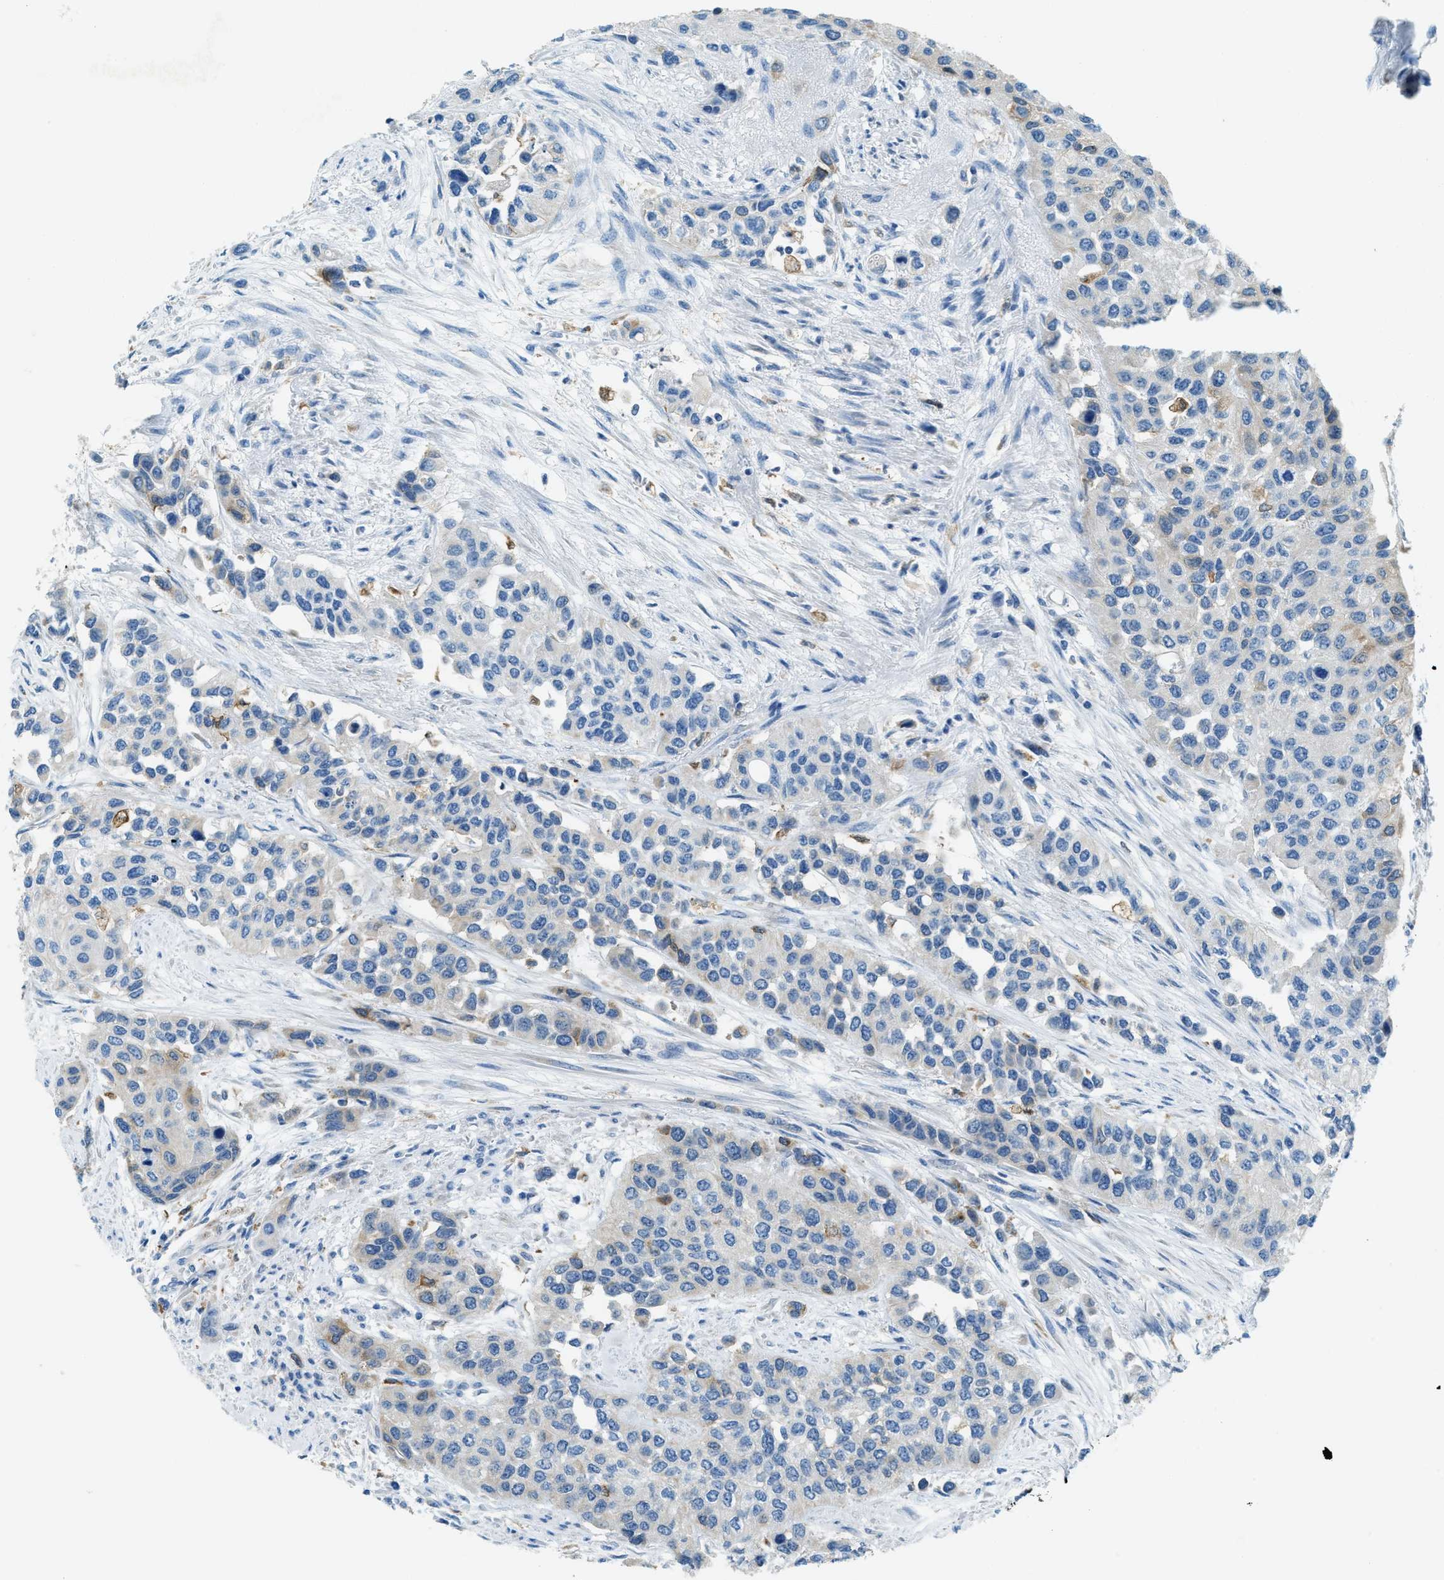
{"staining": {"intensity": "weak", "quantity": "<25%", "location": "cytoplasmic/membranous"}, "tissue": "urothelial cancer", "cell_type": "Tumor cells", "image_type": "cancer", "snomed": [{"axis": "morphology", "description": "Urothelial carcinoma, High grade"}, {"axis": "topography", "description": "Urinary bladder"}], "caption": "Urothelial cancer stained for a protein using immunohistochemistry (IHC) exhibits no expression tumor cells.", "gene": "MATCAP2", "patient": {"sex": "female", "age": 56}}